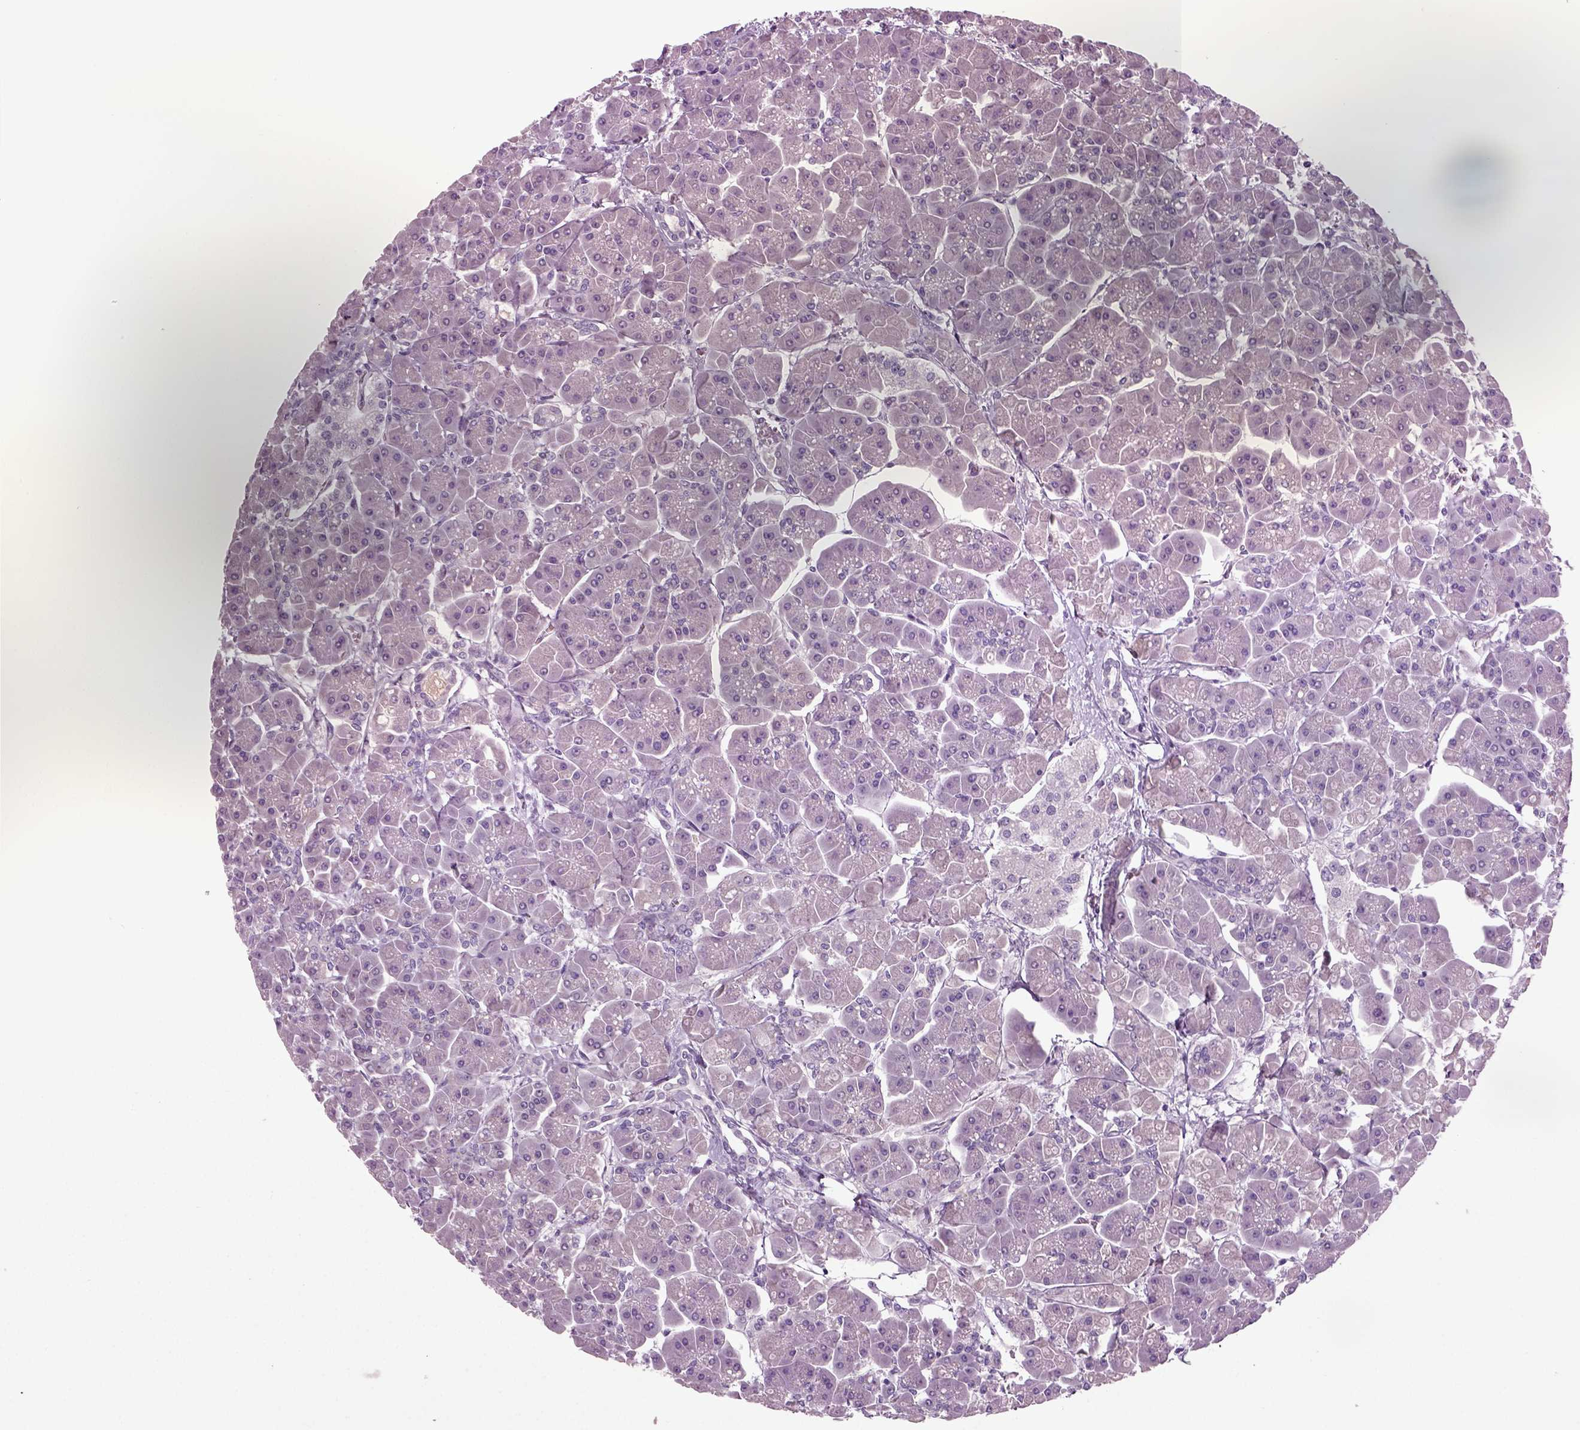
{"staining": {"intensity": "negative", "quantity": "none", "location": "none"}, "tissue": "pancreas", "cell_type": "Exocrine glandular cells", "image_type": "normal", "snomed": [{"axis": "morphology", "description": "Normal tissue, NOS"}, {"axis": "topography", "description": "Pancreas"}], "caption": "Immunohistochemical staining of unremarkable pancreas shows no significant positivity in exocrine glandular cells. (DAB (3,3'-diaminobenzidine) IHC with hematoxylin counter stain).", "gene": "COL9A2", "patient": {"sex": "male", "age": 70}}